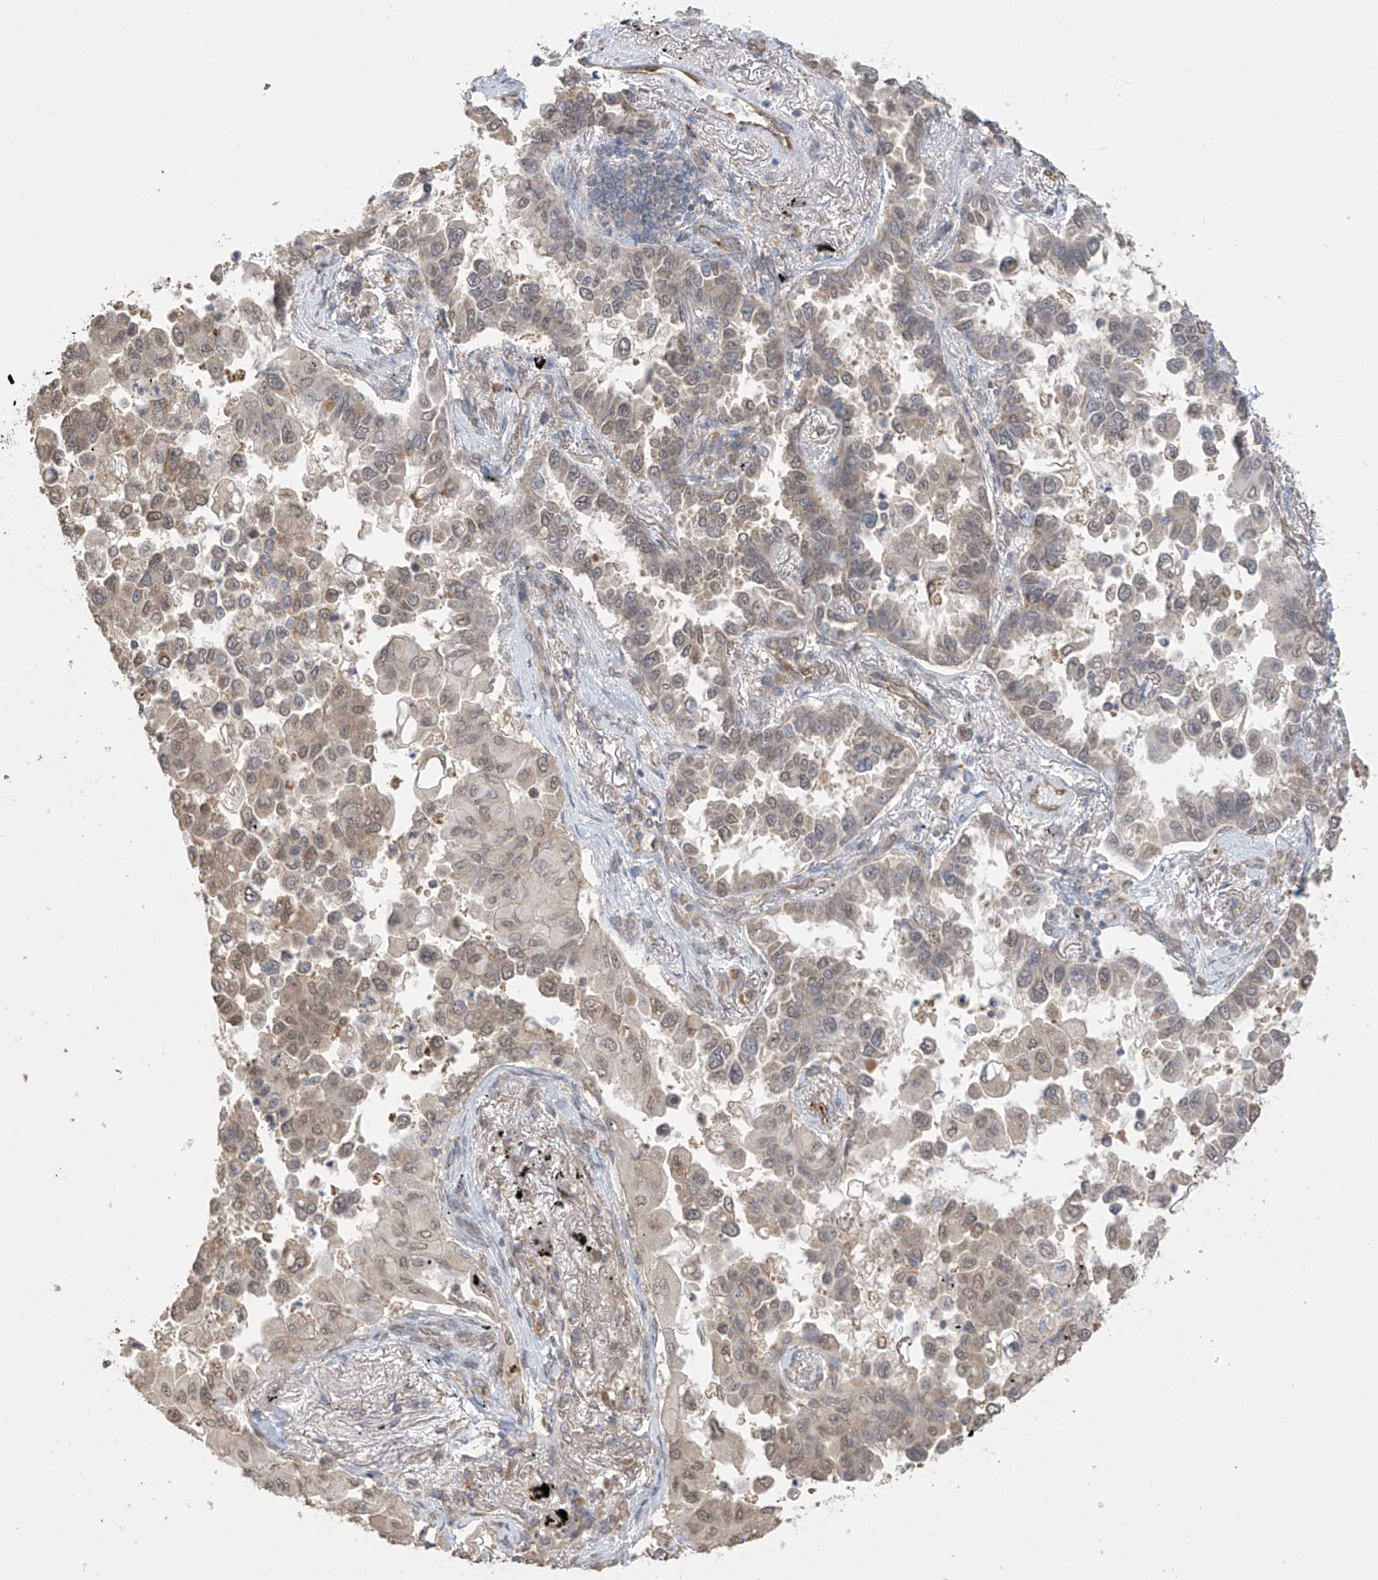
{"staining": {"intensity": "strong", "quantity": ">75%", "location": "cytoplasmic/membranous,nuclear"}, "tissue": "lung cancer", "cell_type": "Tumor cells", "image_type": "cancer", "snomed": [{"axis": "morphology", "description": "Adenocarcinoma, NOS"}, {"axis": "topography", "description": "Lung"}], "caption": "Brown immunohistochemical staining in human lung cancer shows strong cytoplasmic/membranous and nuclear staining in approximately >75% of tumor cells. The staining was performed using DAB to visualize the protein expression in brown, while the nuclei were stained in blue with hematoxylin (Magnification: 20x).", "gene": "KIAA1522", "patient": {"sex": "female", "age": 67}}